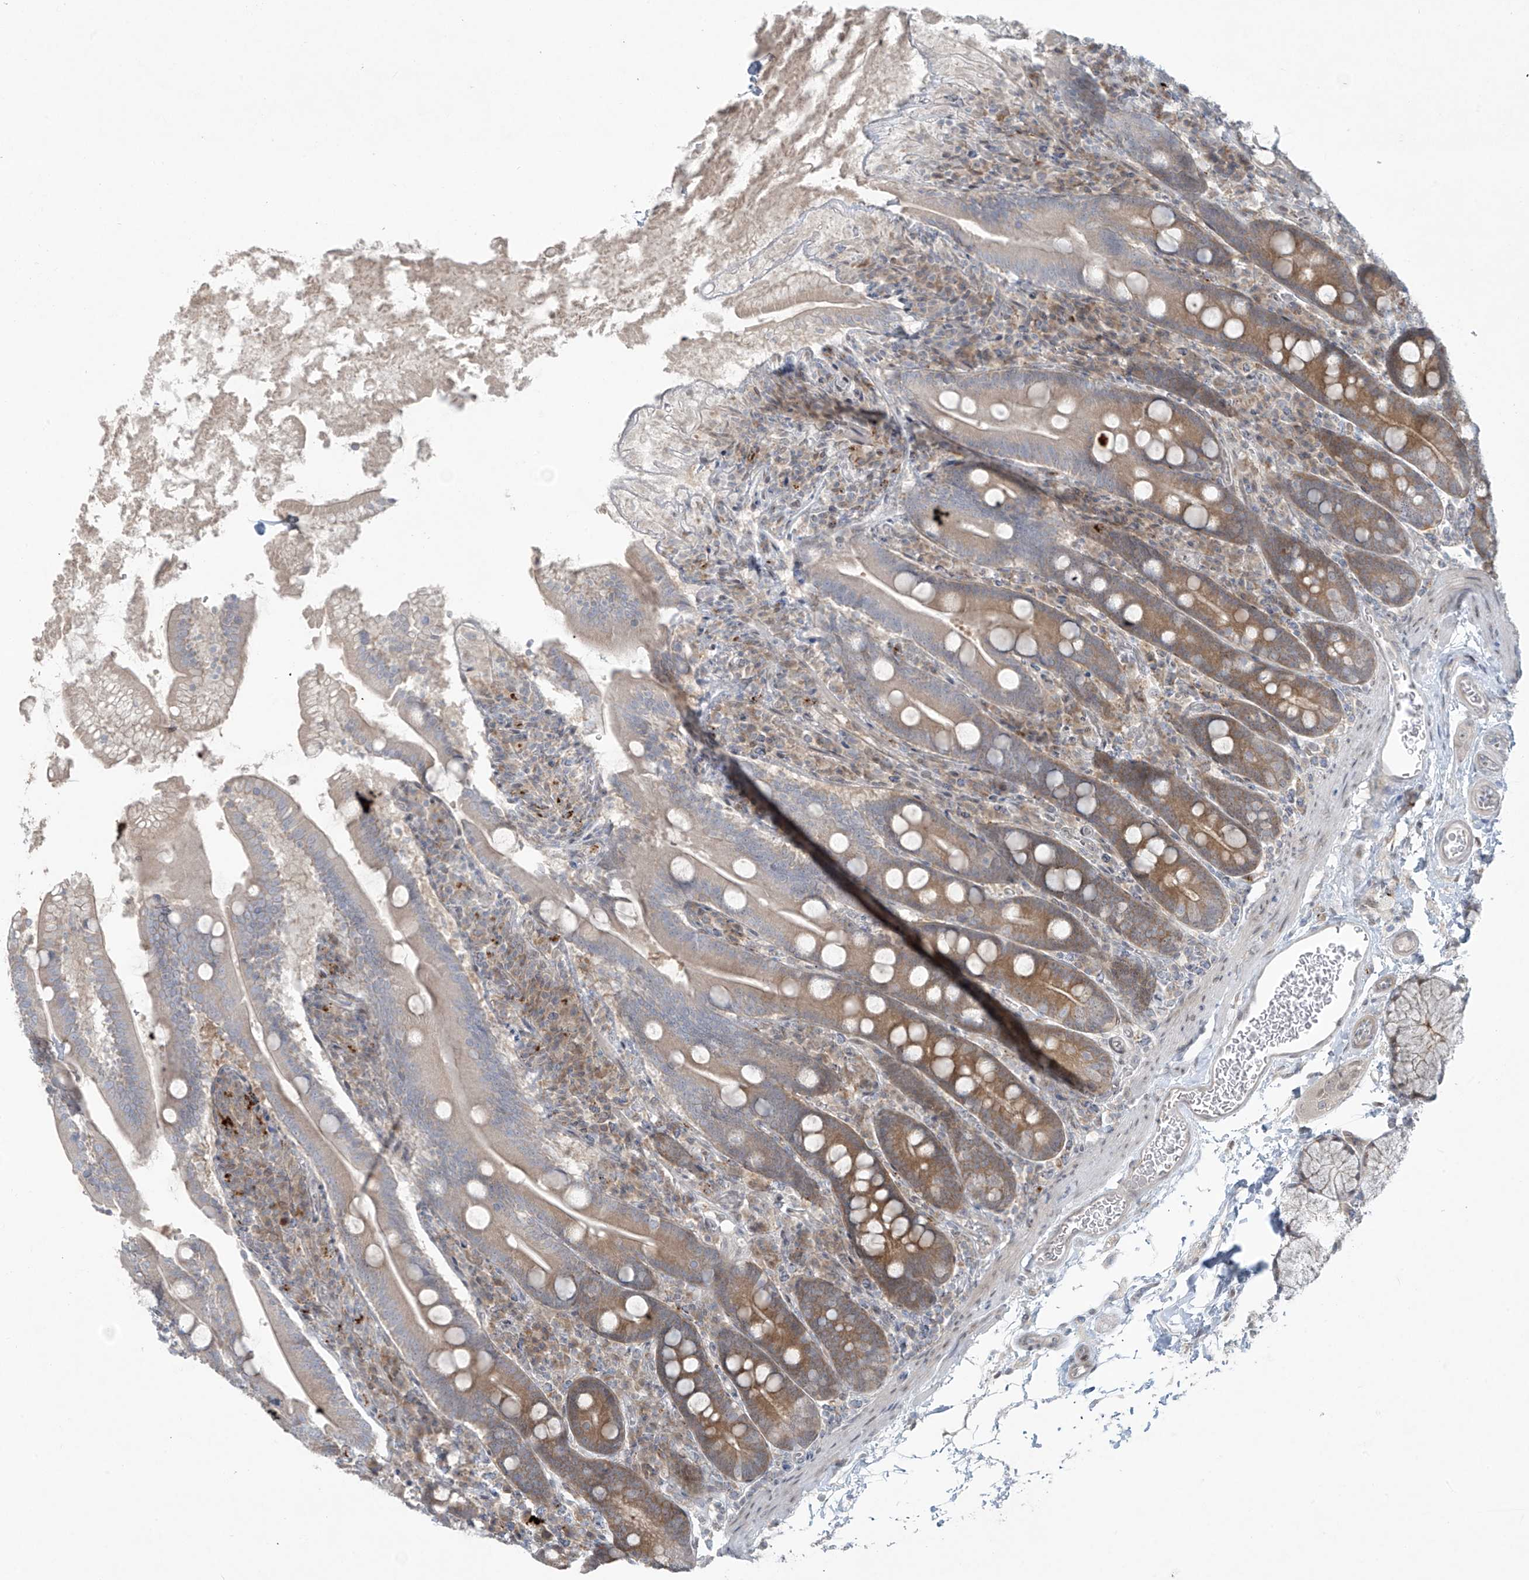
{"staining": {"intensity": "moderate", "quantity": "25%-75%", "location": "cytoplasmic/membranous"}, "tissue": "duodenum", "cell_type": "Glandular cells", "image_type": "normal", "snomed": [{"axis": "morphology", "description": "Normal tissue, NOS"}, {"axis": "topography", "description": "Duodenum"}], "caption": "High-magnification brightfield microscopy of benign duodenum stained with DAB (brown) and counterstained with hematoxylin (blue). glandular cells exhibit moderate cytoplasmic/membranous staining is seen in approximately25%-75% of cells.", "gene": "PPAT", "patient": {"sex": "male", "age": 35}}